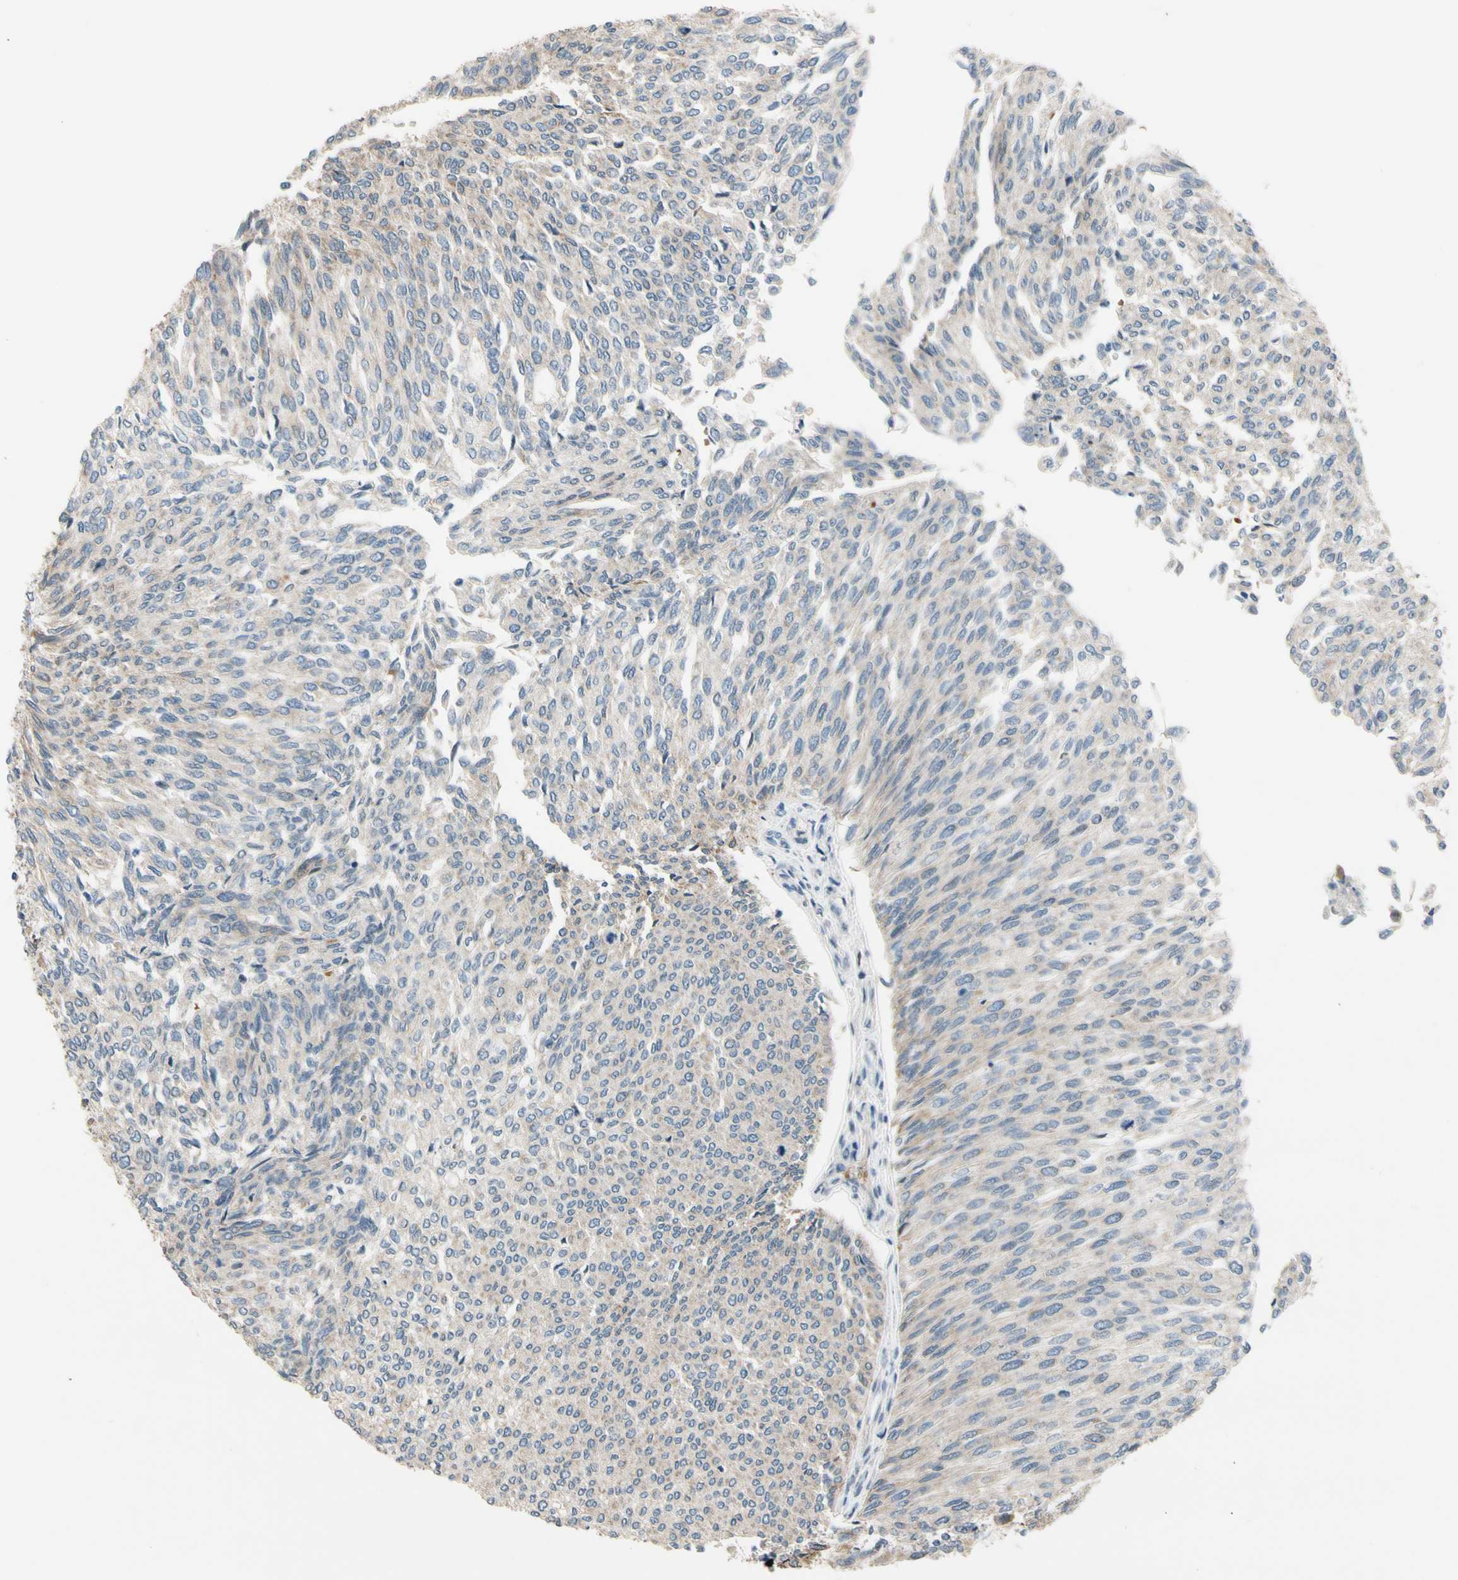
{"staining": {"intensity": "negative", "quantity": "none", "location": "none"}, "tissue": "urothelial cancer", "cell_type": "Tumor cells", "image_type": "cancer", "snomed": [{"axis": "morphology", "description": "Urothelial carcinoma, Low grade"}, {"axis": "topography", "description": "Urinary bladder"}], "caption": "Photomicrograph shows no significant protein expression in tumor cells of urothelial cancer.", "gene": "ZNF184", "patient": {"sex": "female", "age": 79}}